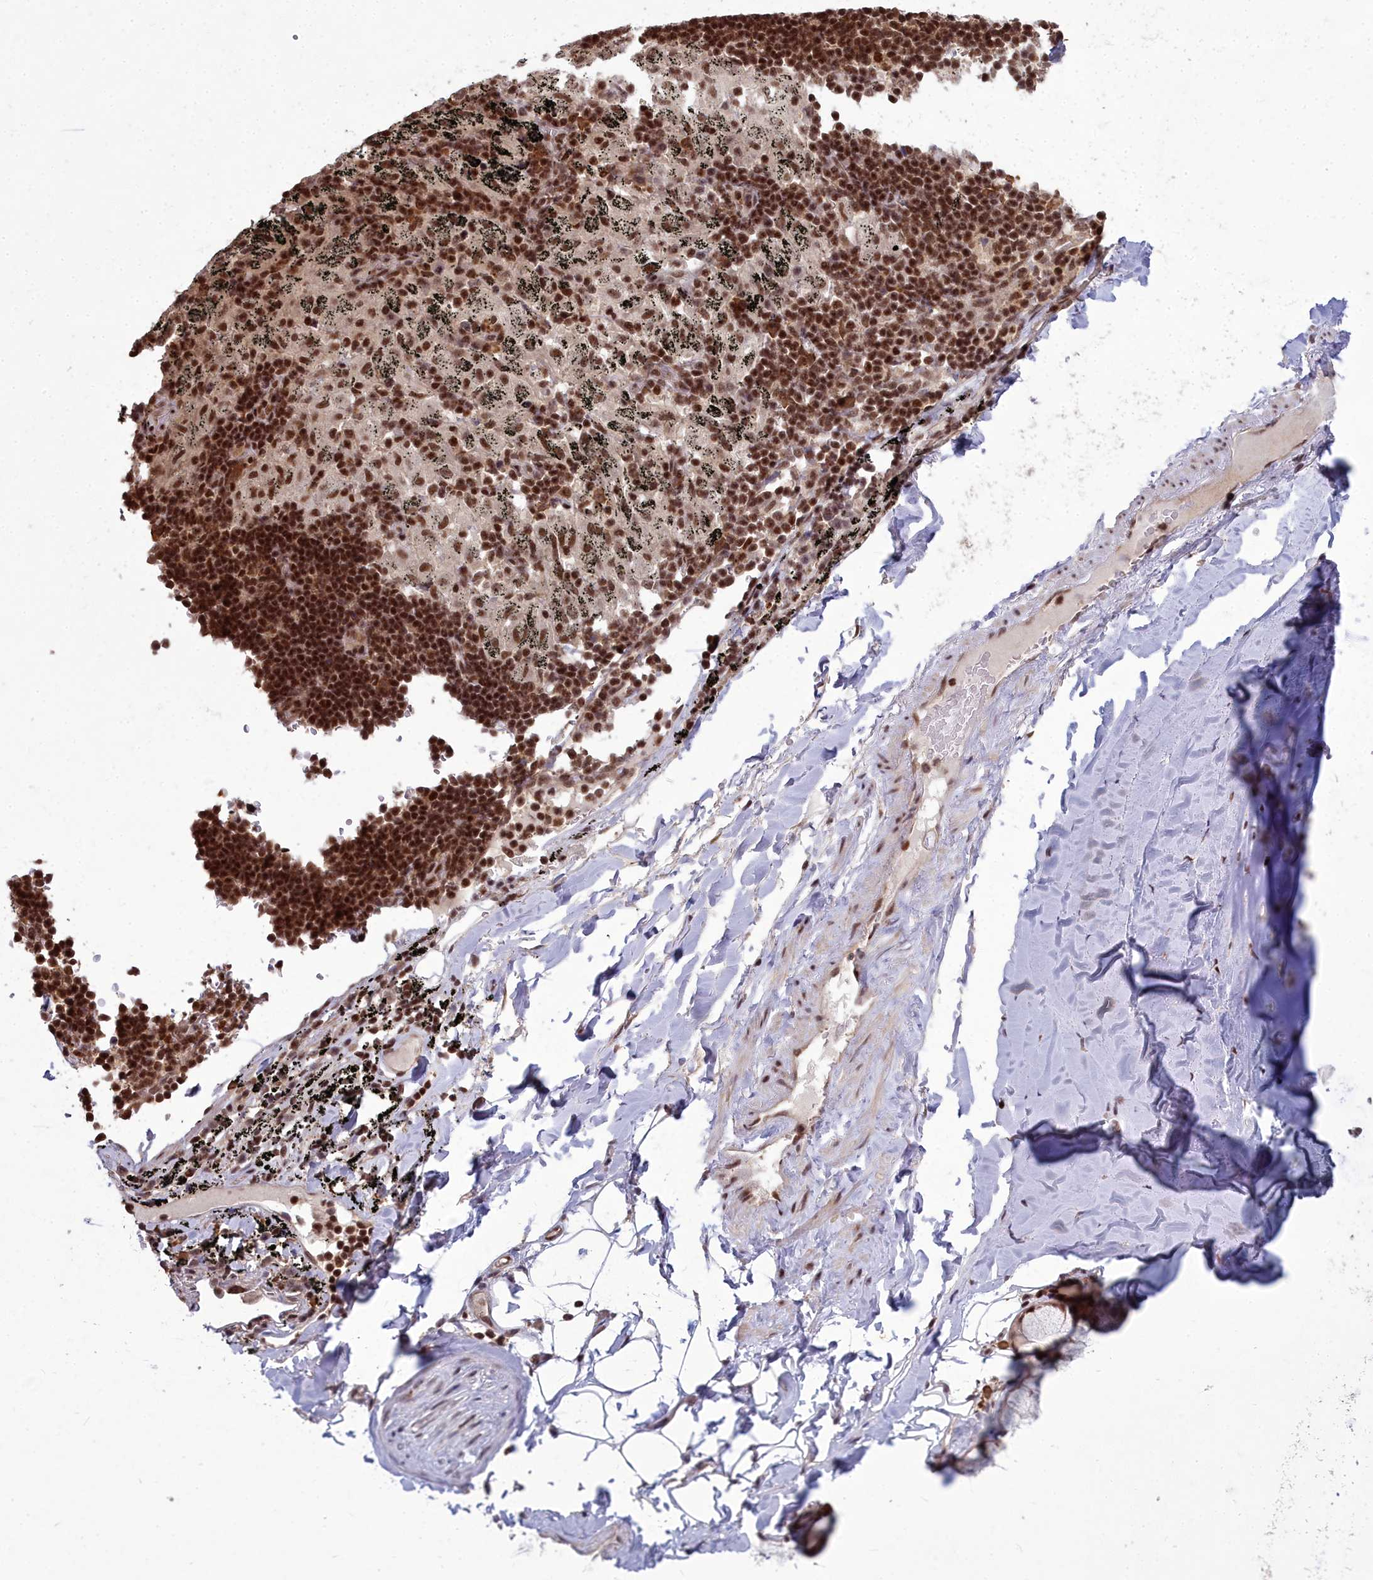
{"staining": {"intensity": "moderate", "quantity": ">75%", "location": "nuclear"}, "tissue": "adipose tissue", "cell_type": "Adipocytes", "image_type": "normal", "snomed": [{"axis": "morphology", "description": "Normal tissue, NOS"}, {"axis": "topography", "description": "Lymph node"}, {"axis": "topography", "description": "Bronchus"}], "caption": "This histopathology image displays immunohistochemistry staining of unremarkable human adipose tissue, with medium moderate nuclear positivity in about >75% of adipocytes.", "gene": "GMEB1", "patient": {"sex": "male", "age": 63}}